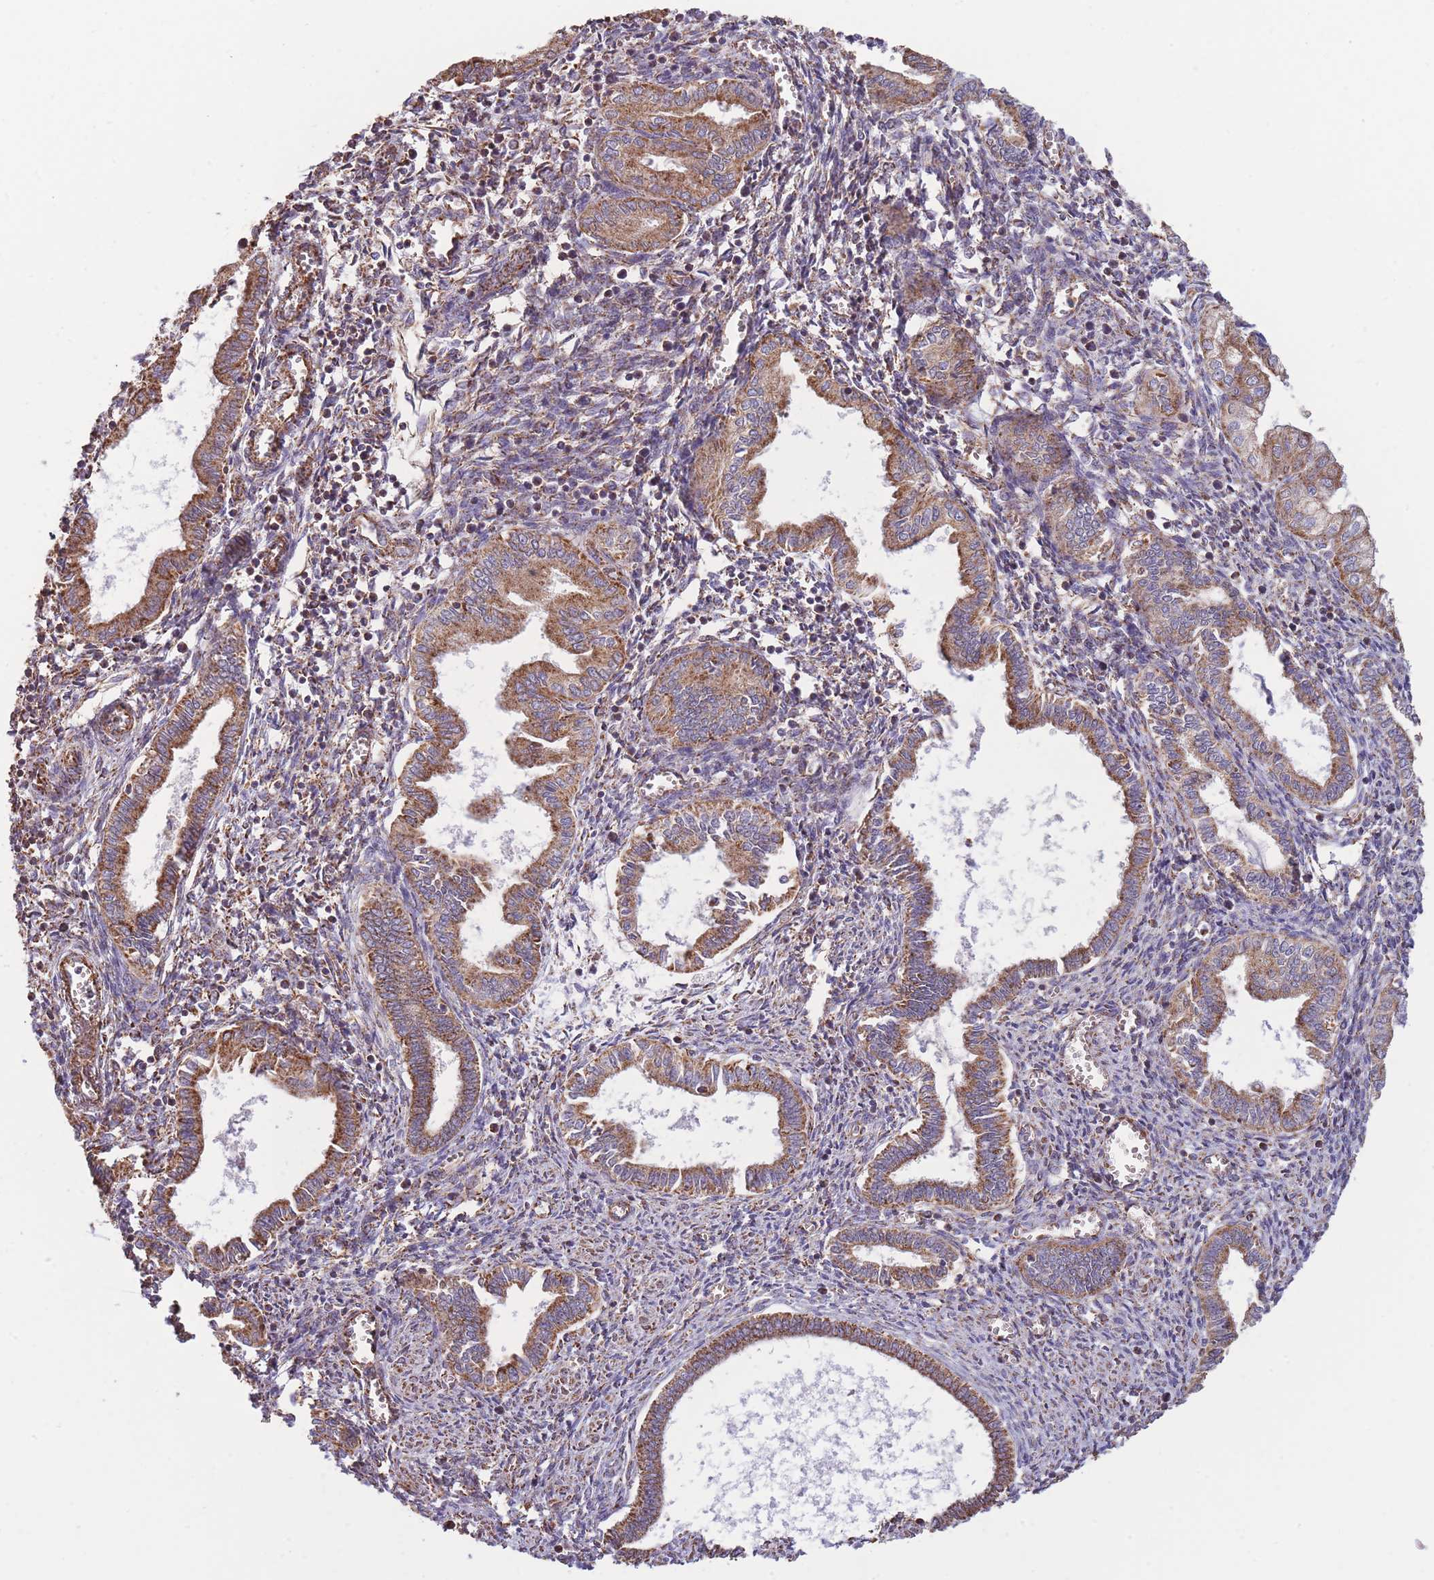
{"staining": {"intensity": "moderate", "quantity": "25%-75%", "location": "cytoplasmic/membranous"}, "tissue": "endometrium", "cell_type": "Cells in endometrial stroma", "image_type": "normal", "snomed": [{"axis": "morphology", "description": "Normal tissue, NOS"}, {"axis": "topography", "description": "Endometrium"}], "caption": "A brown stain labels moderate cytoplasmic/membranous positivity of a protein in cells in endometrial stroma of benign endometrium. The protein of interest is stained brown, and the nuclei are stained in blue (DAB (3,3'-diaminobenzidine) IHC with brightfield microscopy, high magnification).", "gene": "KIF16B", "patient": {"sex": "female", "age": 37}}